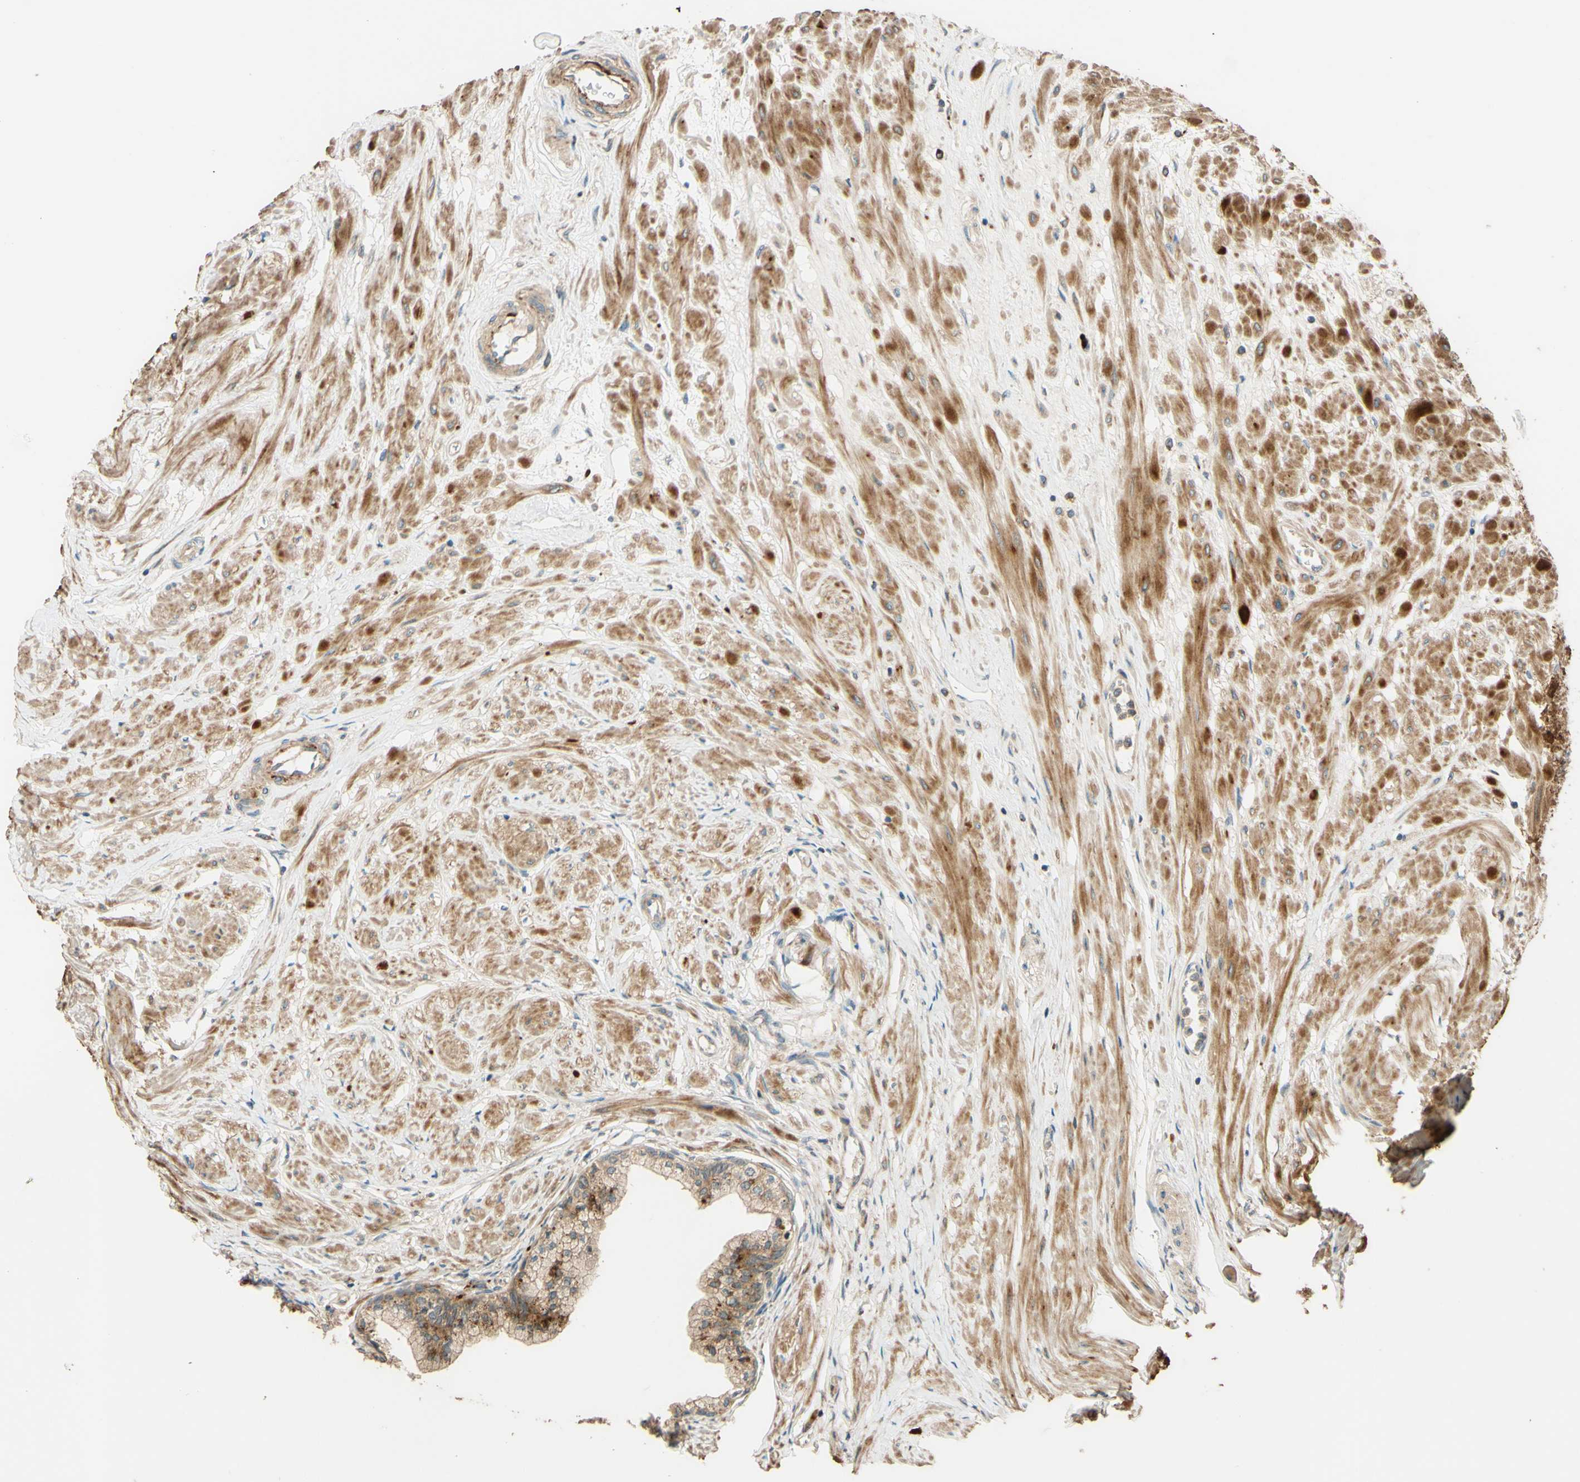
{"staining": {"intensity": "weak", "quantity": ">75%", "location": "cytoplasmic/membranous"}, "tissue": "prostate", "cell_type": "Glandular cells", "image_type": "normal", "snomed": [{"axis": "morphology", "description": "Normal tissue, NOS"}, {"axis": "topography", "description": "Prostate"}, {"axis": "topography", "description": "Seminal veicle"}], "caption": "A brown stain shows weak cytoplasmic/membranous positivity of a protein in glandular cells of benign prostate. (IHC, brightfield microscopy, high magnification).", "gene": "RNF19A", "patient": {"sex": "male", "age": 60}}